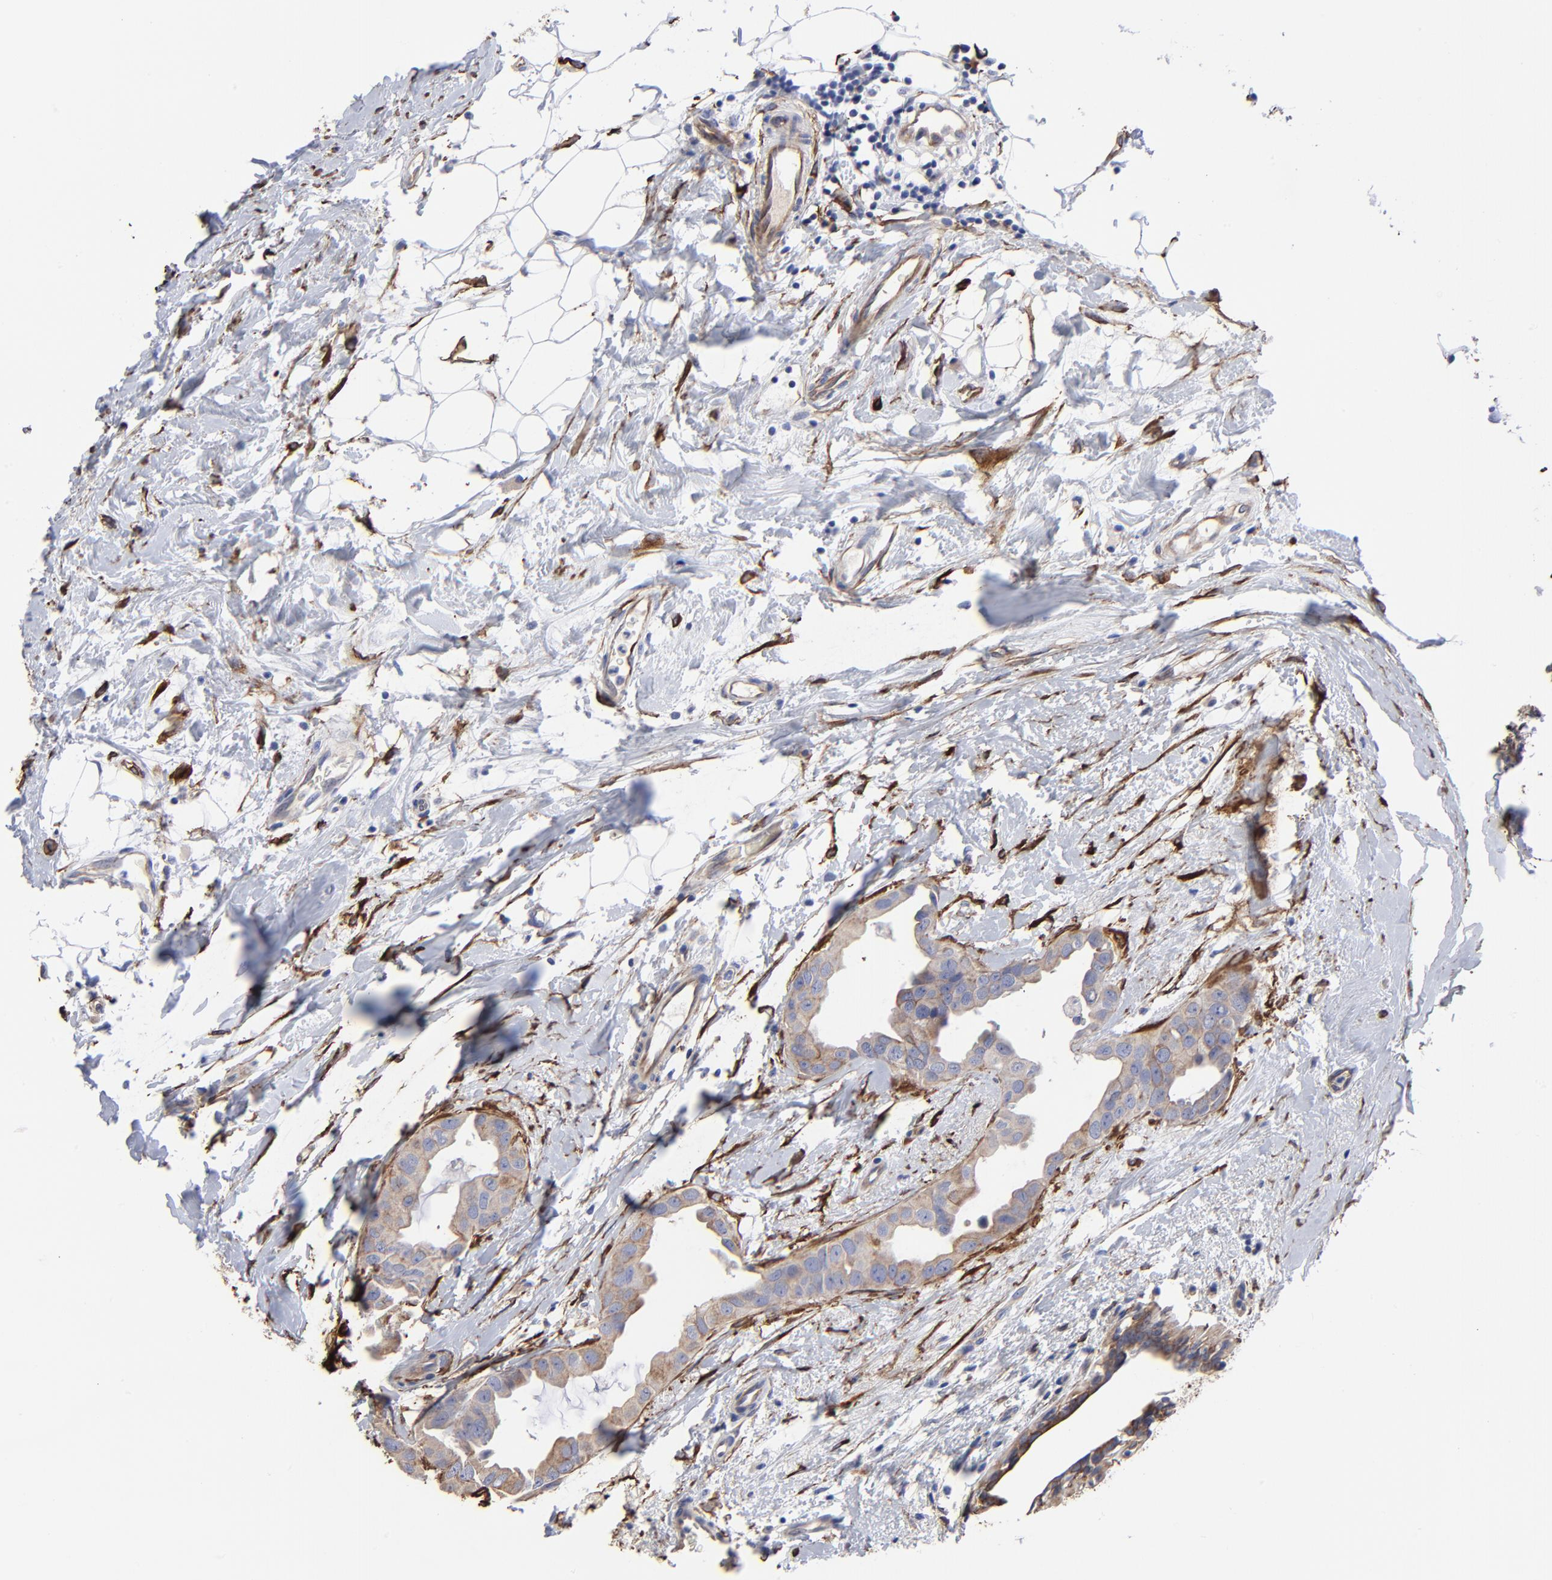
{"staining": {"intensity": "weak", "quantity": "25%-75%", "location": "cytoplasmic/membranous"}, "tissue": "breast cancer", "cell_type": "Tumor cells", "image_type": "cancer", "snomed": [{"axis": "morphology", "description": "Duct carcinoma"}, {"axis": "topography", "description": "Breast"}], "caption": "Approximately 25%-75% of tumor cells in invasive ductal carcinoma (breast) exhibit weak cytoplasmic/membranous protein staining as visualized by brown immunohistochemical staining.", "gene": "CILP", "patient": {"sex": "female", "age": 40}}